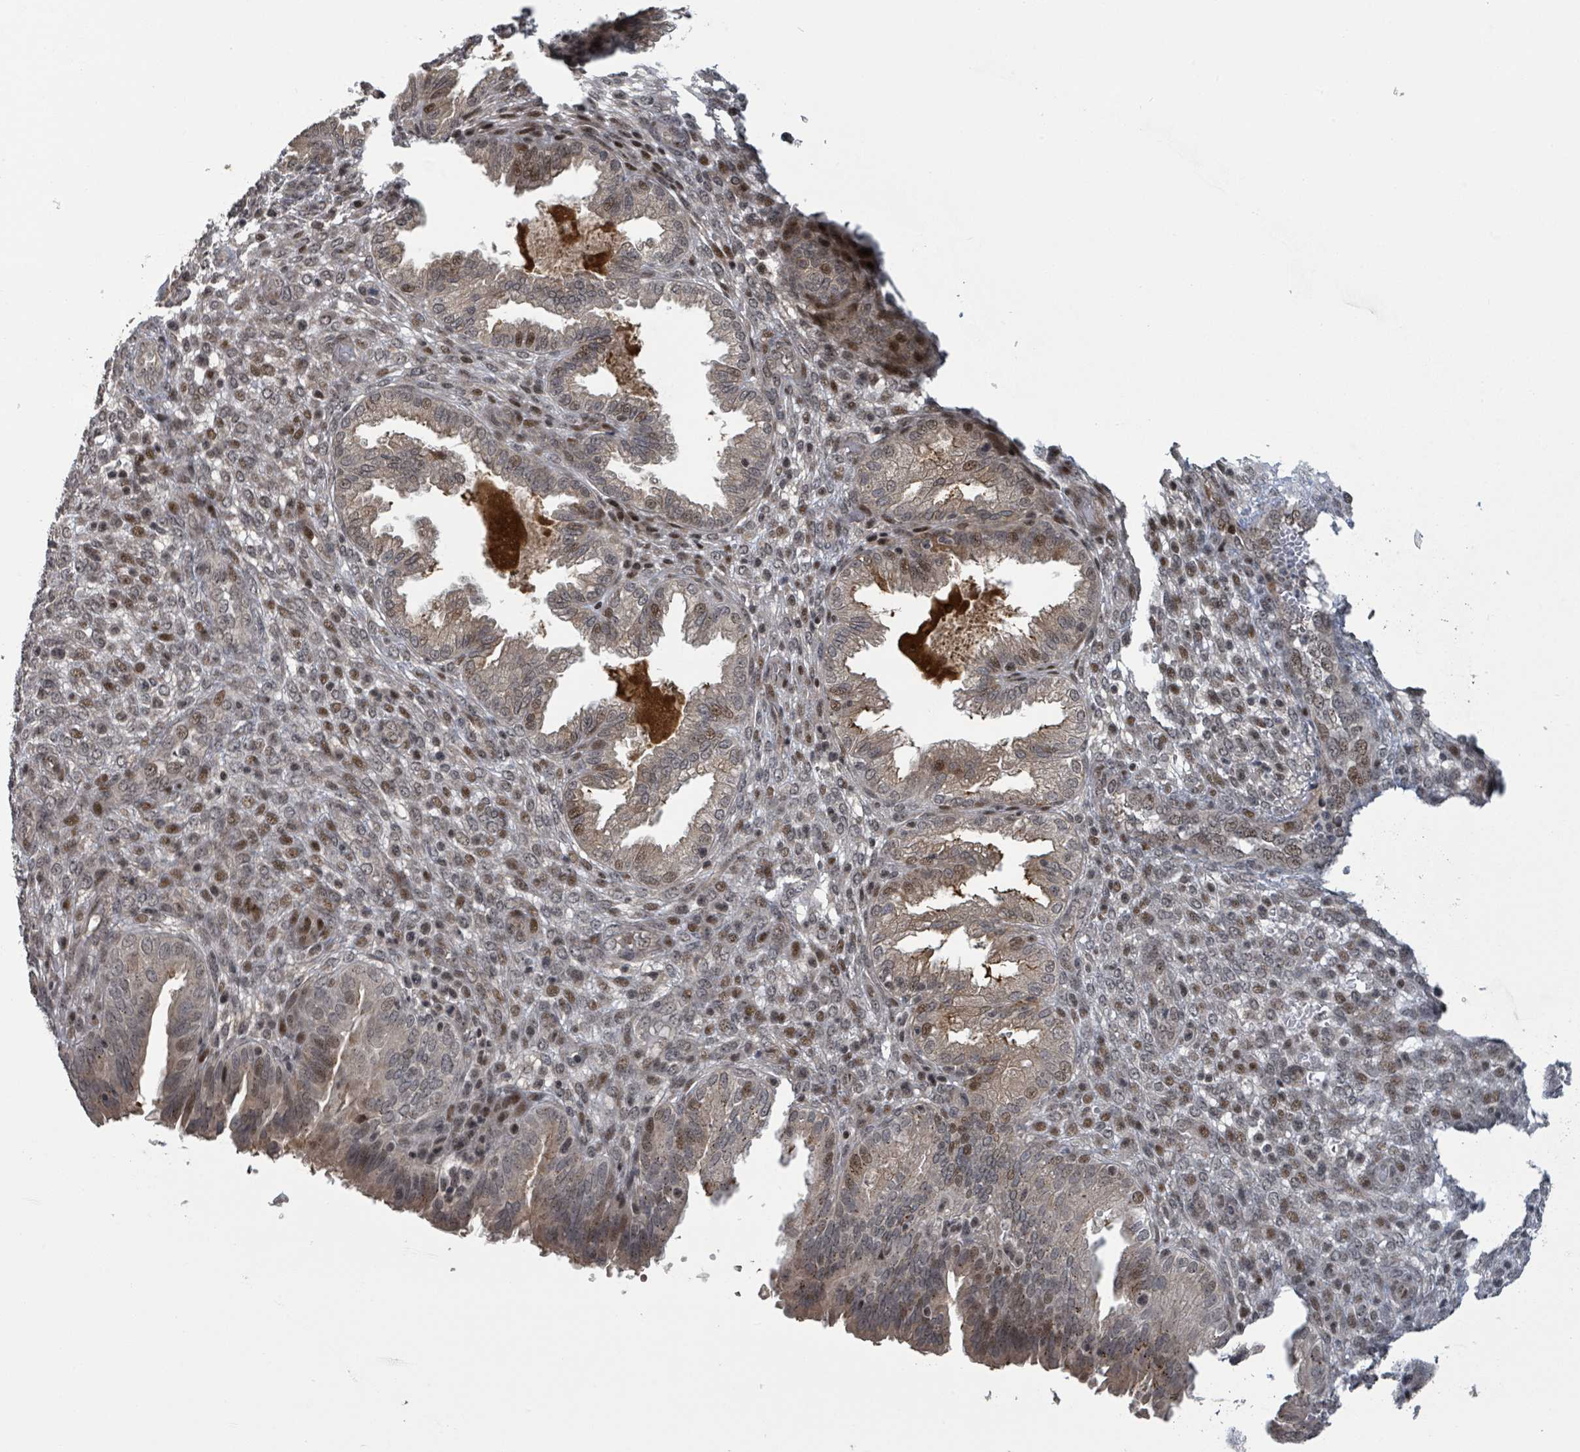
{"staining": {"intensity": "moderate", "quantity": "<25%", "location": "nuclear"}, "tissue": "endometrium", "cell_type": "Cells in endometrial stroma", "image_type": "normal", "snomed": [{"axis": "morphology", "description": "Normal tissue, NOS"}, {"axis": "topography", "description": "Endometrium"}], "caption": "Immunohistochemistry of benign human endometrium demonstrates low levels of moderate nuclear staining in approximately <25% of cells in endometrial stroma. The protein is stained brown, and the nuclei are stained in blue (DAB IHC with brightfield microscopy, high magnification).", "gene": "ZBTB14", "patient": {"sex": "female", "age": 33}}